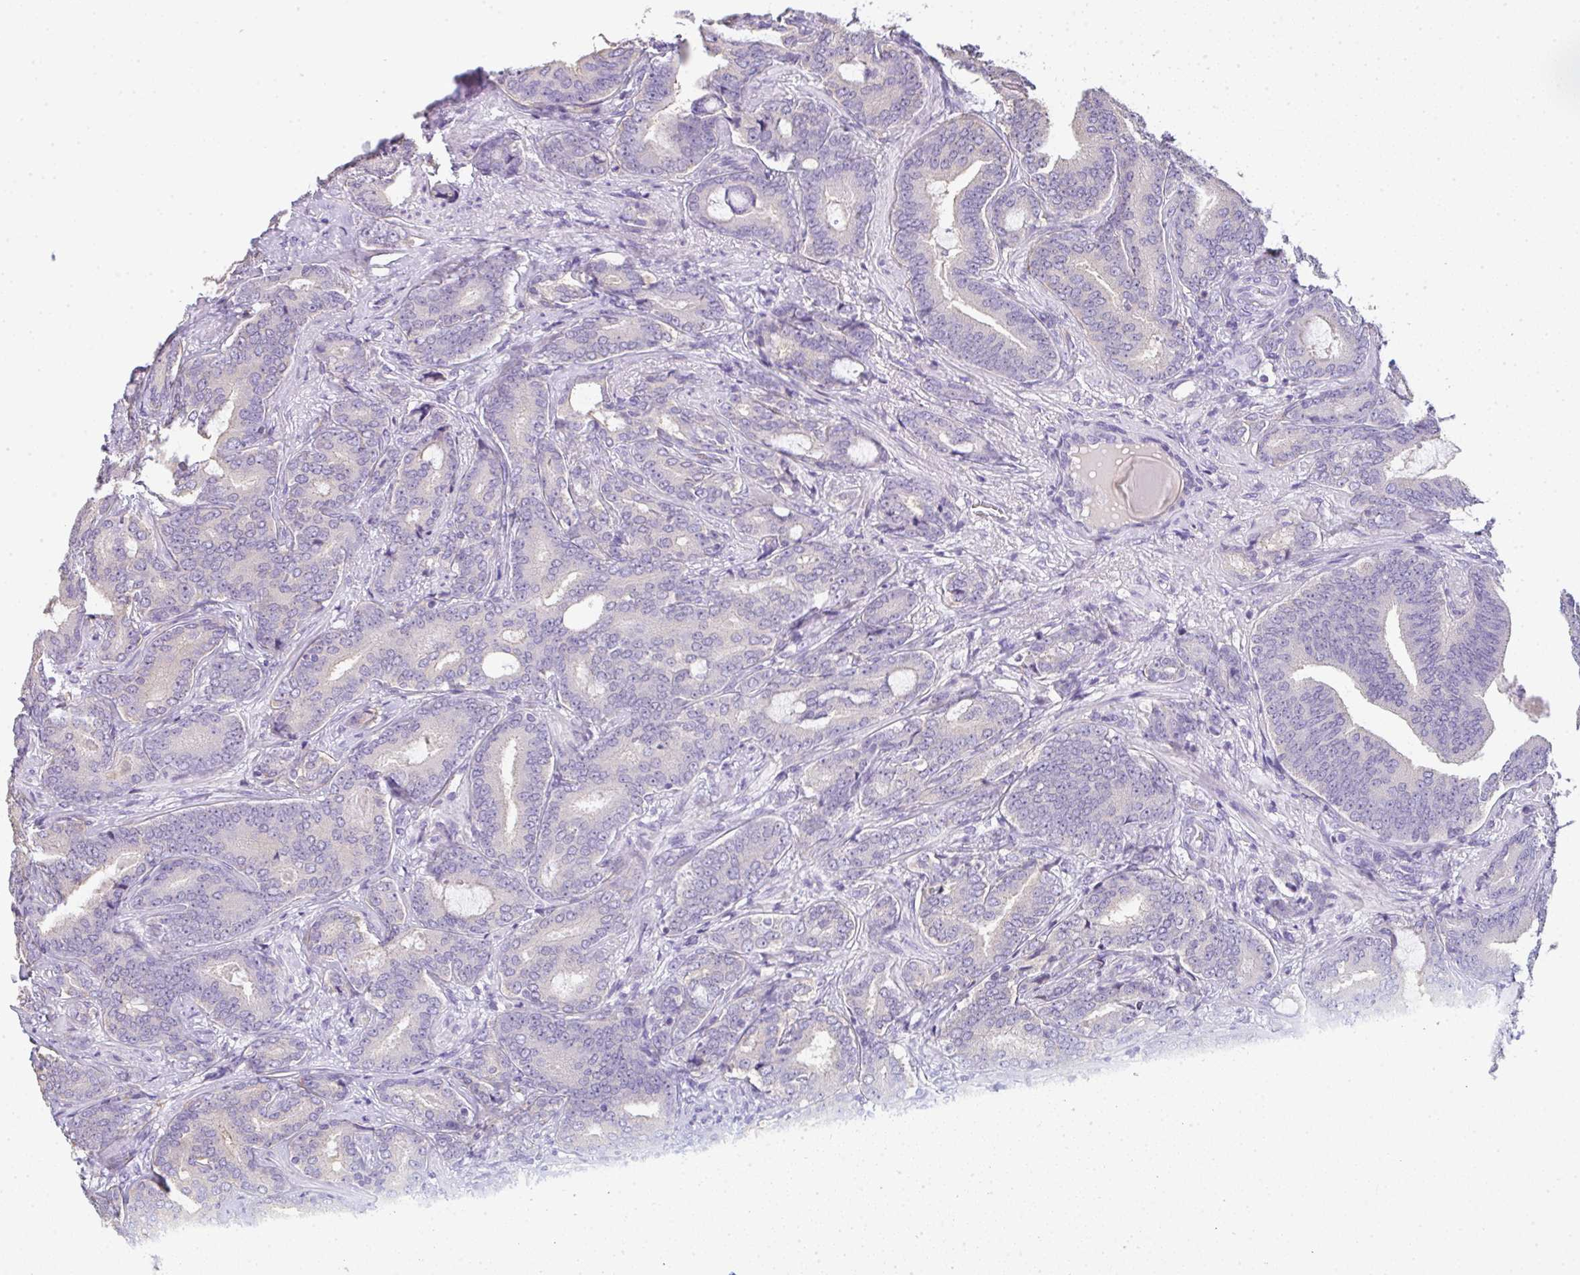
{"staining": {"intensity": "negative", "quantity": "none", "location": "none"}, "tissue": "prostate cancer", "cell_type": "Tumor cells", "image_type": "cancer", "snomed": [{"axis": "morphology", "description": "Adenocarcinoma, Low grade"}, {"axis": "topography", "description": "Prostate and seminal vesicle, NOS"}], "caption": "Prostate adenocarcinoma (low-grade) was stained to show a protein in brown. There is no significant expression in tumor cells.", "gene": "LPAR4", "patient": {"sex": "male", "age": 61}}